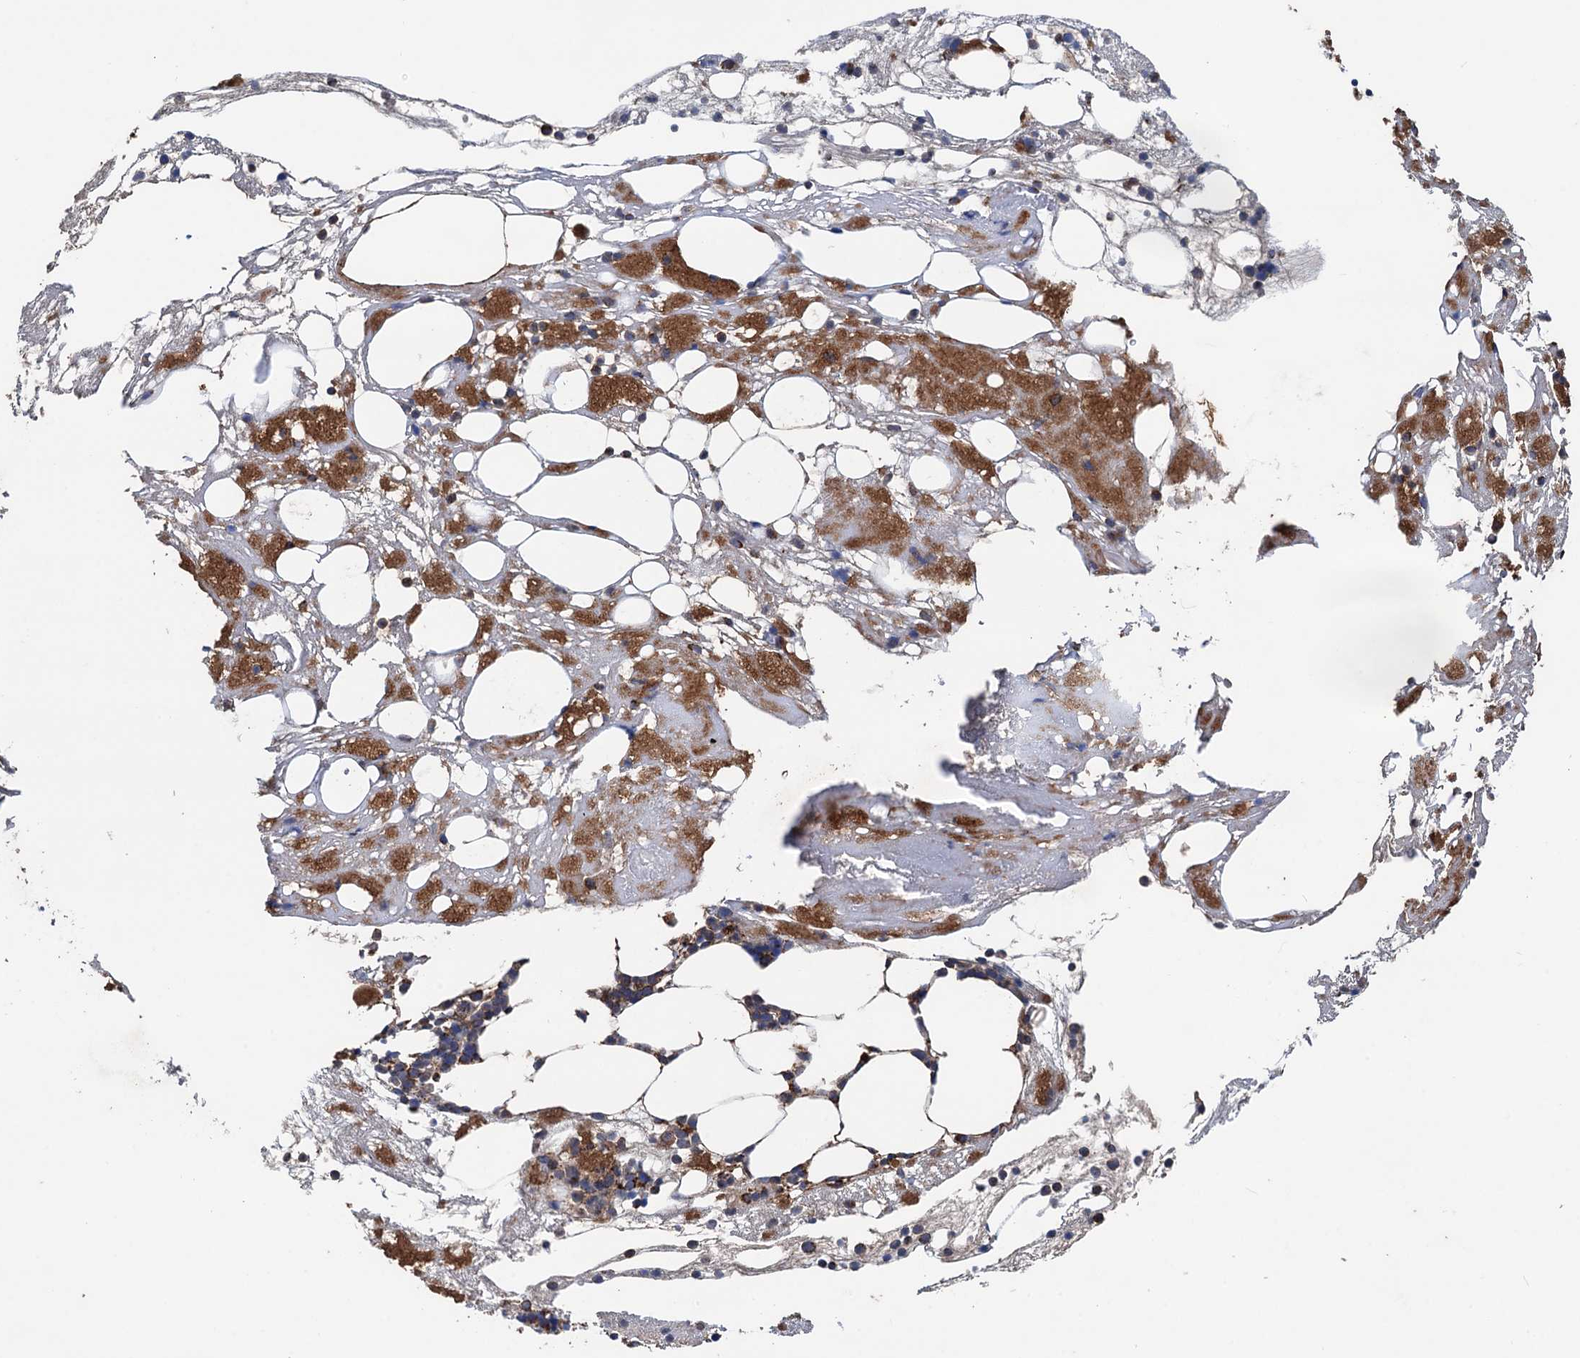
{"staining": {"intensity": "moderate", "quantity": "25%-75%", "location": "cytoplasmic/membranous"}, "tissue": "bone marrow", "cell_type": "Hematopoietic cells", "image_type": "normal", "snomed": [{"axis": "morphology", "description": "Normal tissue, NOS"}, {"axis": "topography", "description": "Bone marrow"}], "caption": "Moderate cytoplasmic/membranous positivity is present in about 25%-75% of hematopoietic cells in benign bone marrow.", "gene": "DGLUCY", "patient": {"sex": "male", "age": 78}}